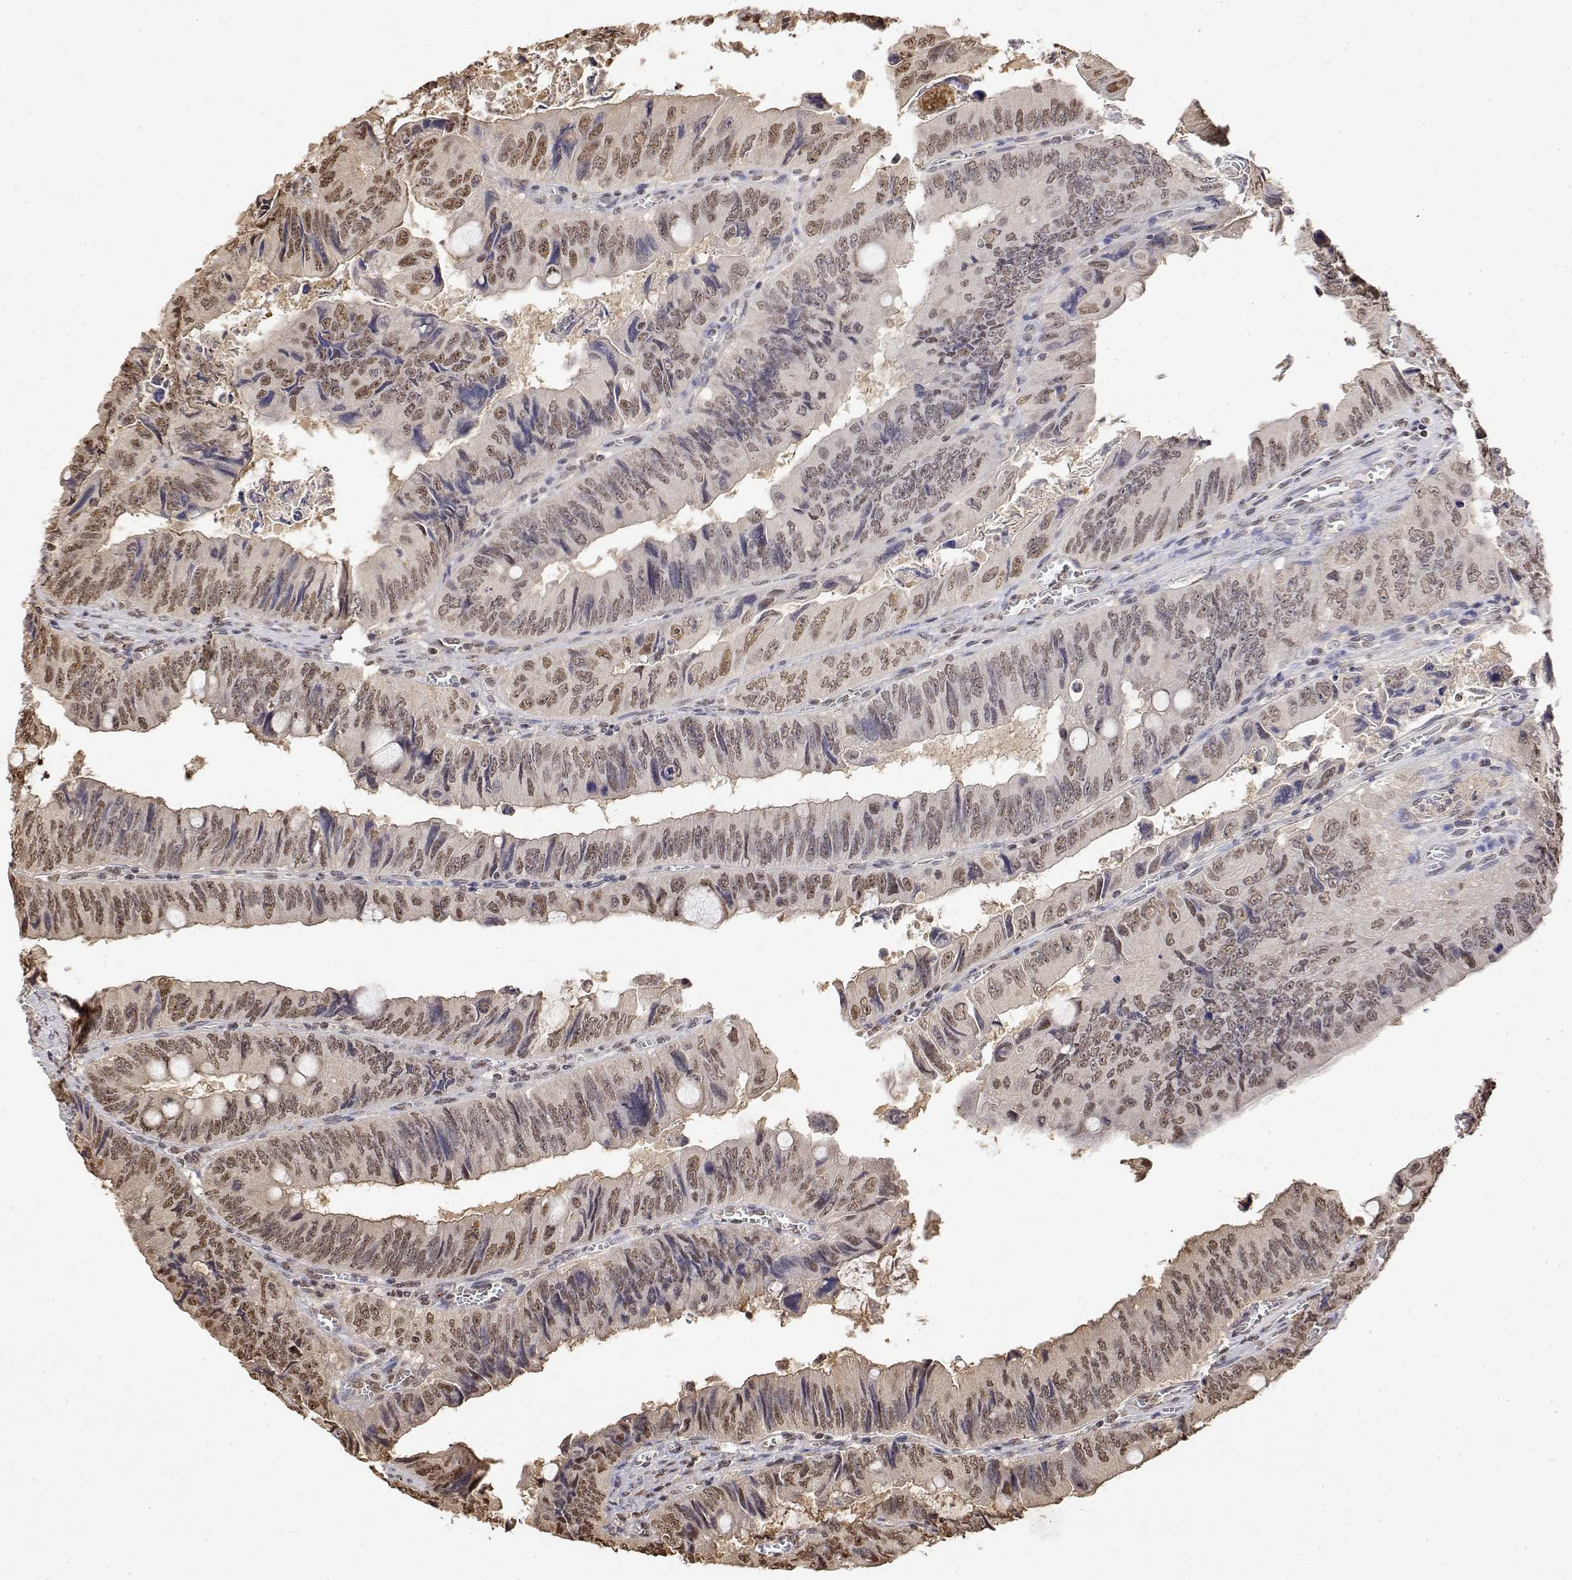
{"staining": {"intensity": "moderate", "quantity": "25%-75%", "location": "nuclear"}, "tissue": "colorectal cancer", "cell_type": "Tumor cells", "image_type": "cancer", "snomed": [{"axis": "morphology", "description": "Adenocarcinoma, NOS"}, {"axis": "topography", "description": "Colon"}], "caption": "Immunohistochemistry photomicrograph of neoplastic tissue: adenocarcinoma (colorectal) stained using IHC reveals medium levels of moderate protein expression localized specifically in the nuclear of tumor cells, appearing as a nuclear brown color.", "gene": "TPI1", "patient": {"sex": "female", "age": 84}}